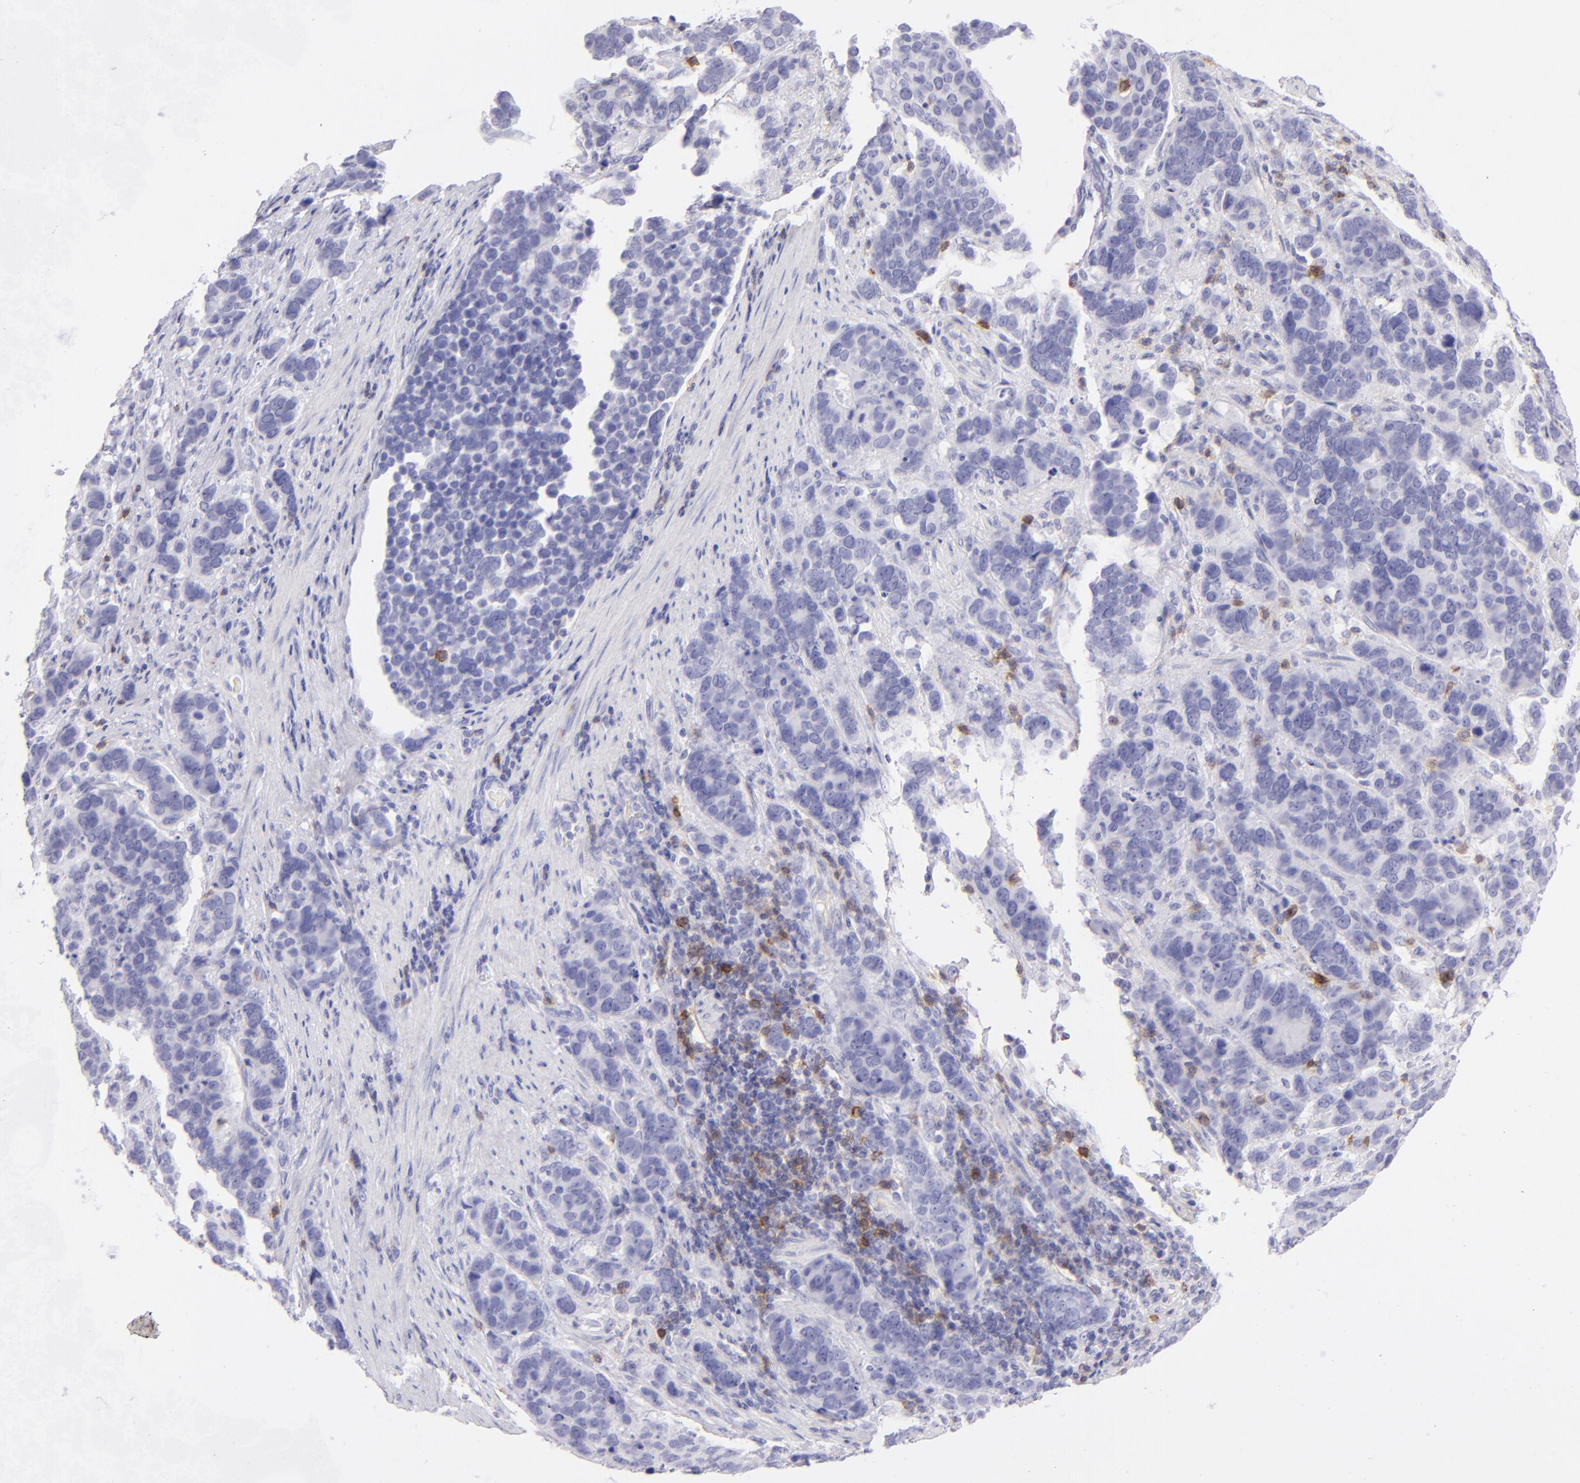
{"staining": {"intensity": "negative", "quantity": "none", "location": "none"}, "tissue": "stomach cancer", "cell_type": "Tumor cells", "image_type": "cancer", "snomed": [{"axis": "morphology", "description": "Adenocarcinoma, NOS"}, {"axis": "topography", "description": "Stomach, upper"}], "caption": "A photomicrograph of human stomach cancer is negative for staining in tumor cells. (Brightfield microscopy of DAB immunohistochemistry (IHC) at high magnification).", "gene": "CD69", "patient": {"sex": "male", "age": 71}}